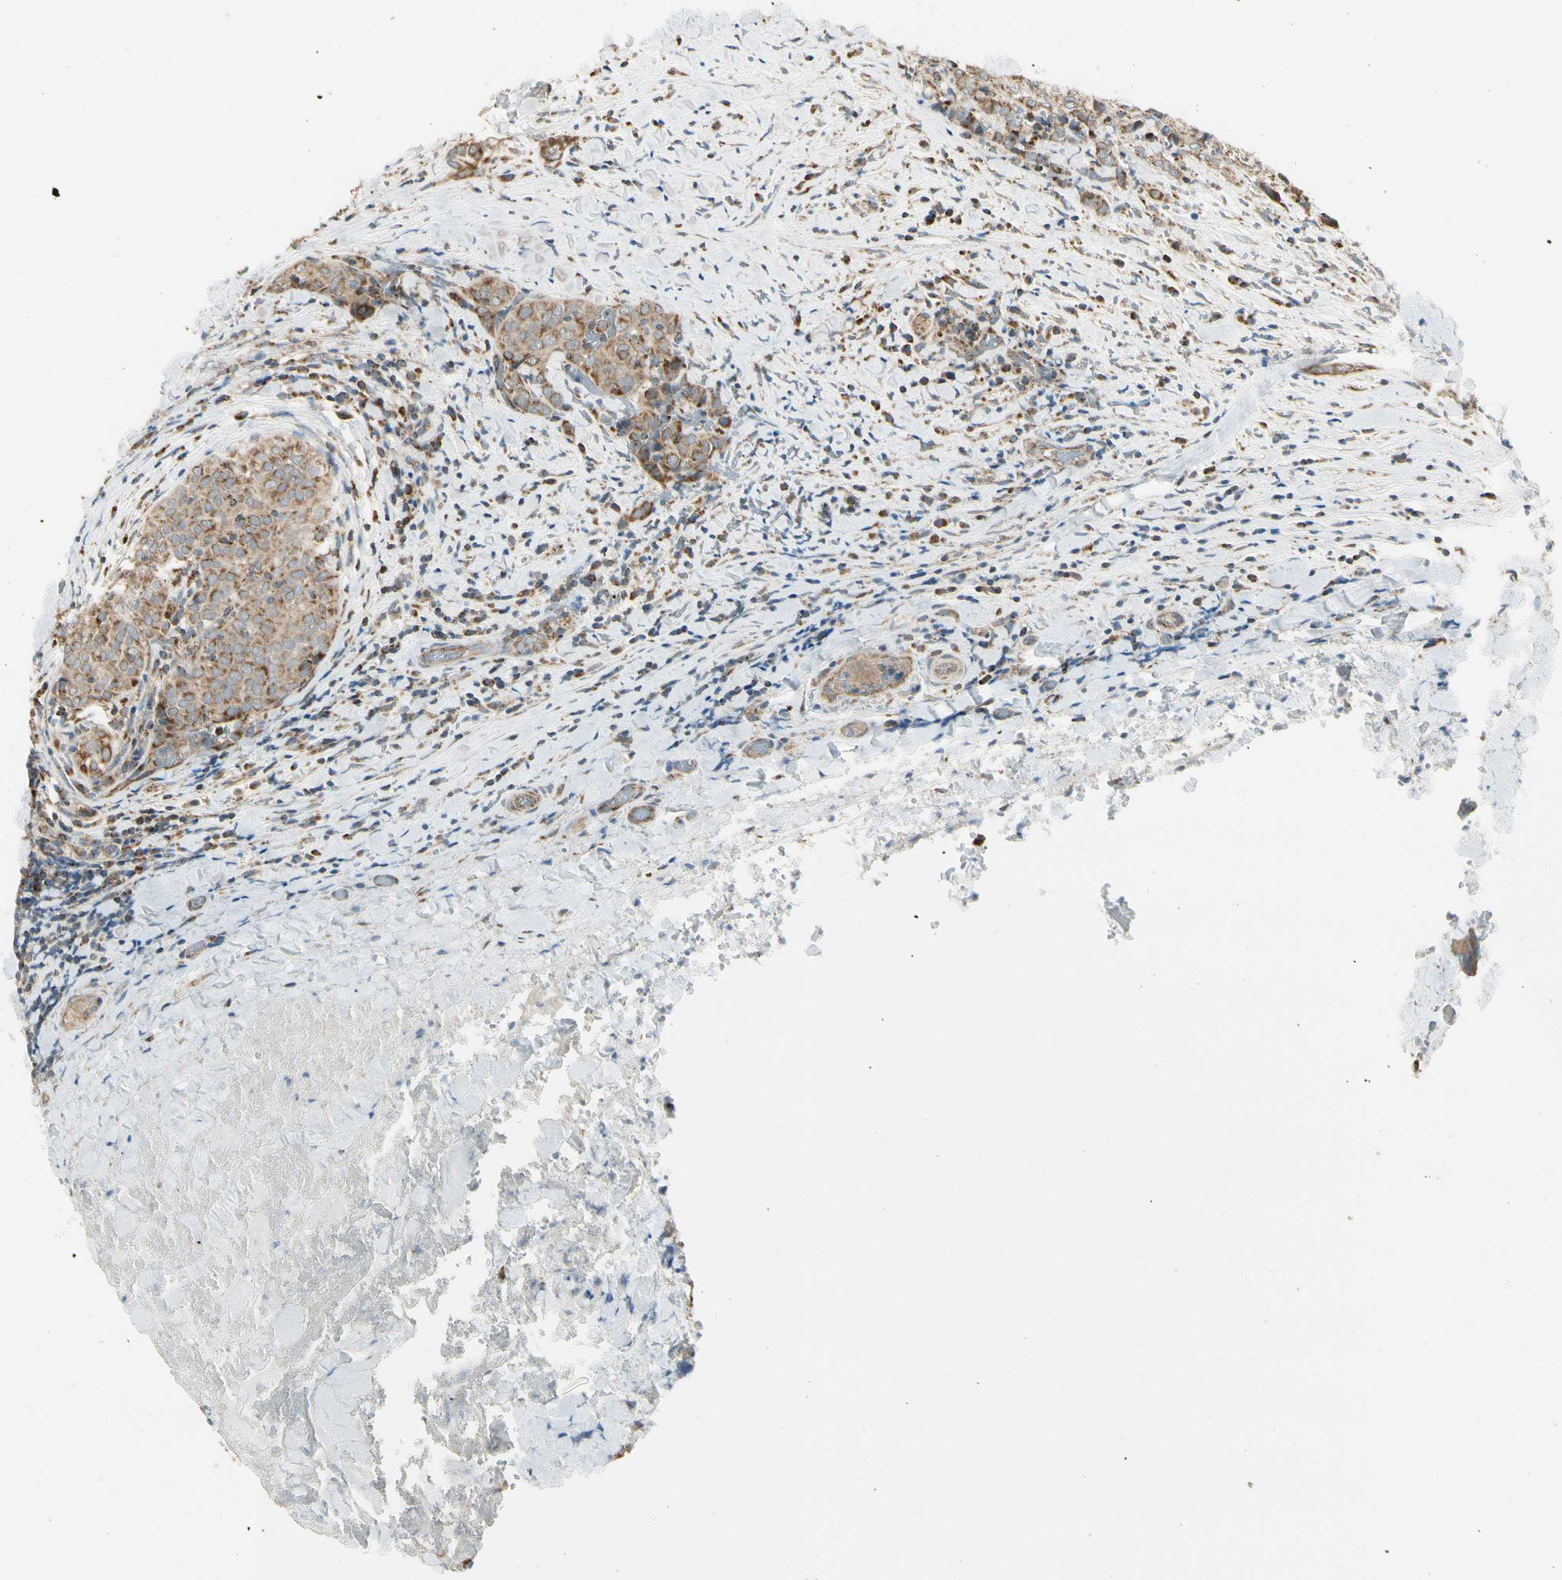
{"staining": {"intensity": "moderate", "quantity": "25%-75%", "location": "cytoplasmic/membranous"}, "tissue": "thyroid cancer", "cell_type": "Tumor cells", "image_type": "cancer", "snomed": [{"axis": "morphology", "description": "Normal tissue, NOS"}, {"axis": "morphology", "description": "Papillary adenocarcinoma, NOS"}, {"axis": "topography", "description": "Thyroid gland"}], "caption": "Brown immunohistochemical staining in human thyroid cancer (papillary adenocarcinoma) shows moderate cytoplasmic/membranous staining in approximately 25%-75% of tumor cells.", "gene": "EPHB3", "patient": {"sex": "female", "age": 30}}